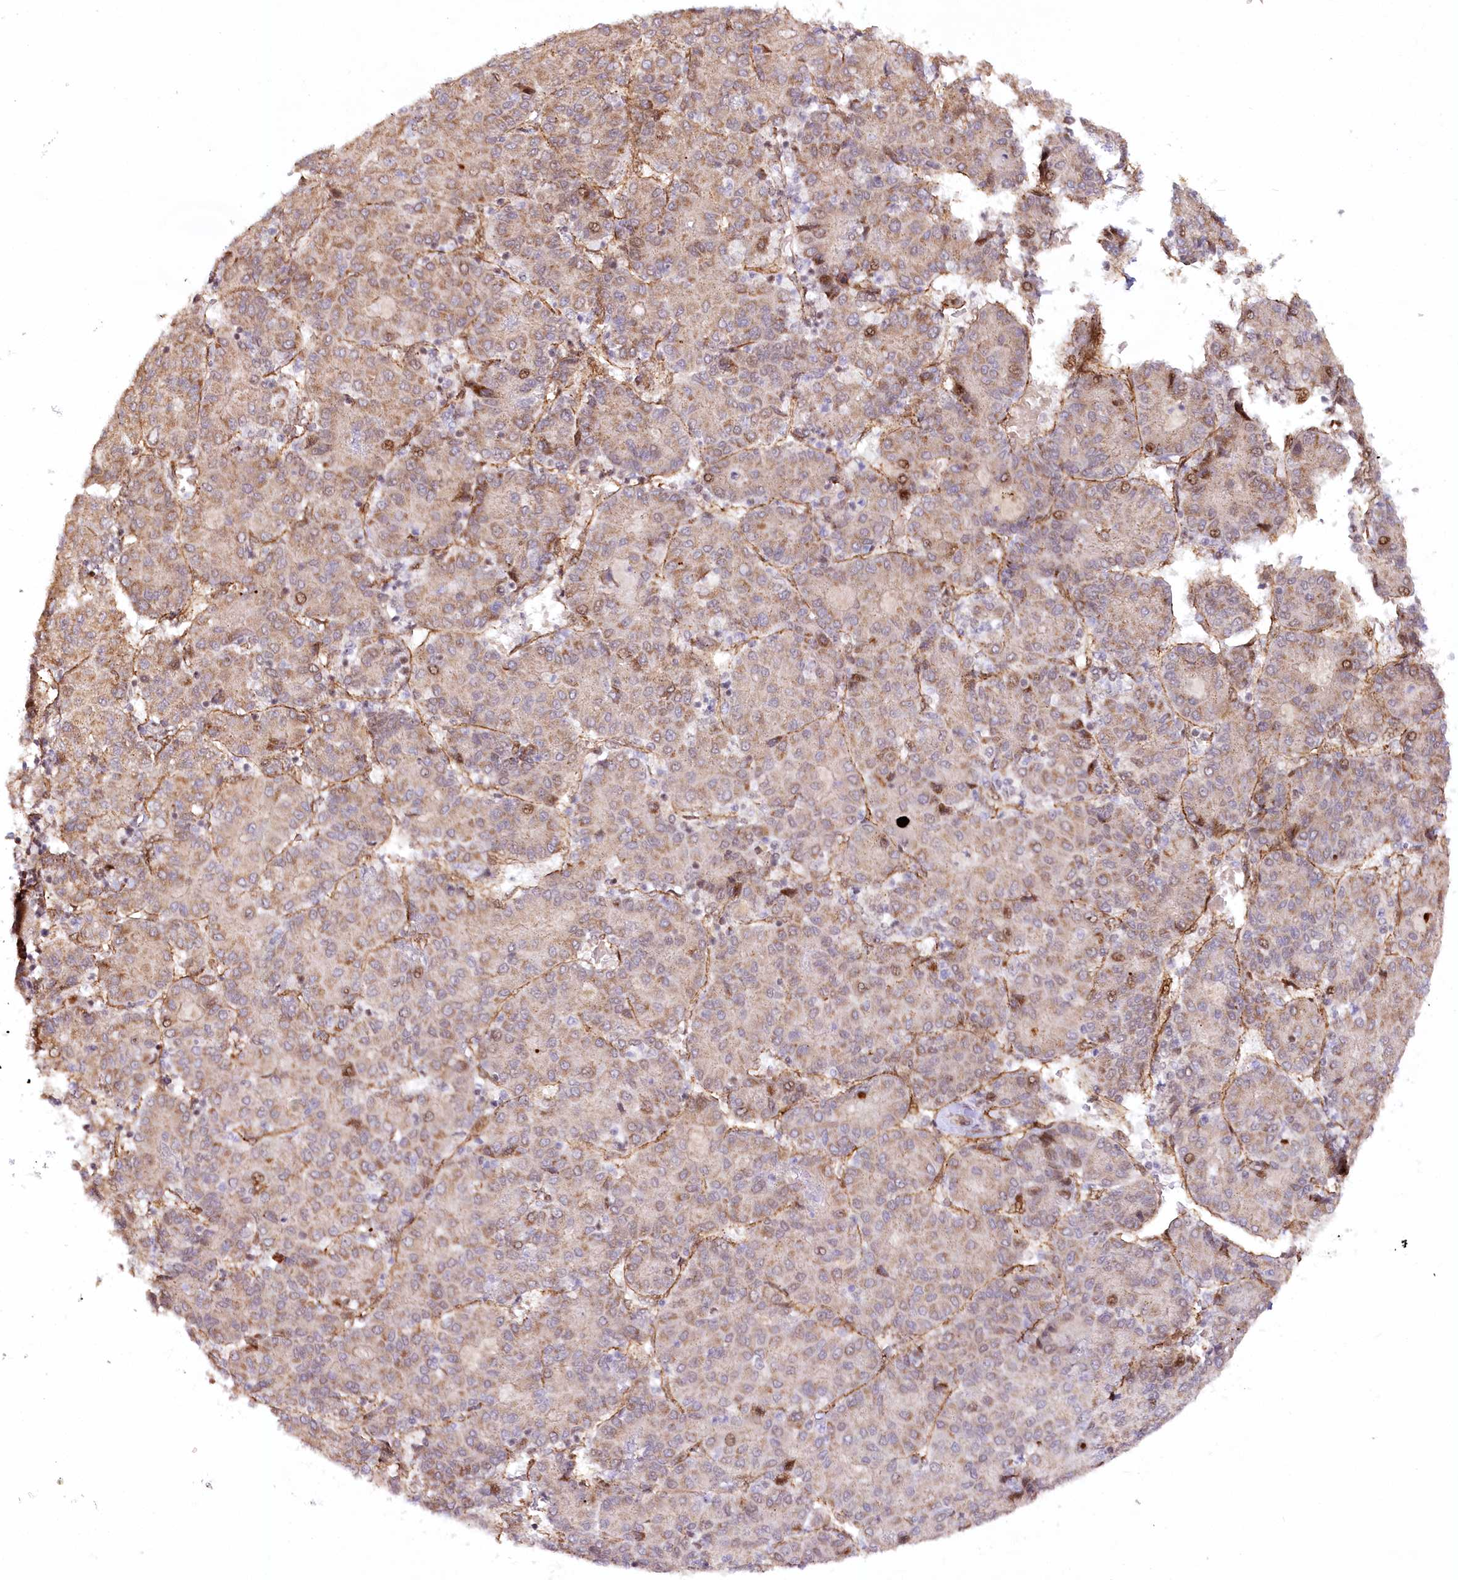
{"staining": {"intensity": "weak", "quantity": "25%-75%", "location": "cytoplasmic/membranous"}, "tissue": "liver cancer", "cell_type": "Tumor cells", "image_type": "cancer", "snomed": [{"axis": "morphology", "description": "Carcinoma, Hepatocellular, NOS"}, {"axis": "topography", "description": "Liver"}], "caption": "A brown stain highlights weak cytoplasmic/membranous positivity of a protein in human hepatocellular carcinoma (liver) tumor cells. (Stains: DAB (3,3'-diaminobenzidine) in brown, nuclei in blue, Microscopy: brightfield microscopy at high magnification).", "gene": "COPG1", "patient": {"sex": "male", "age": 65}}